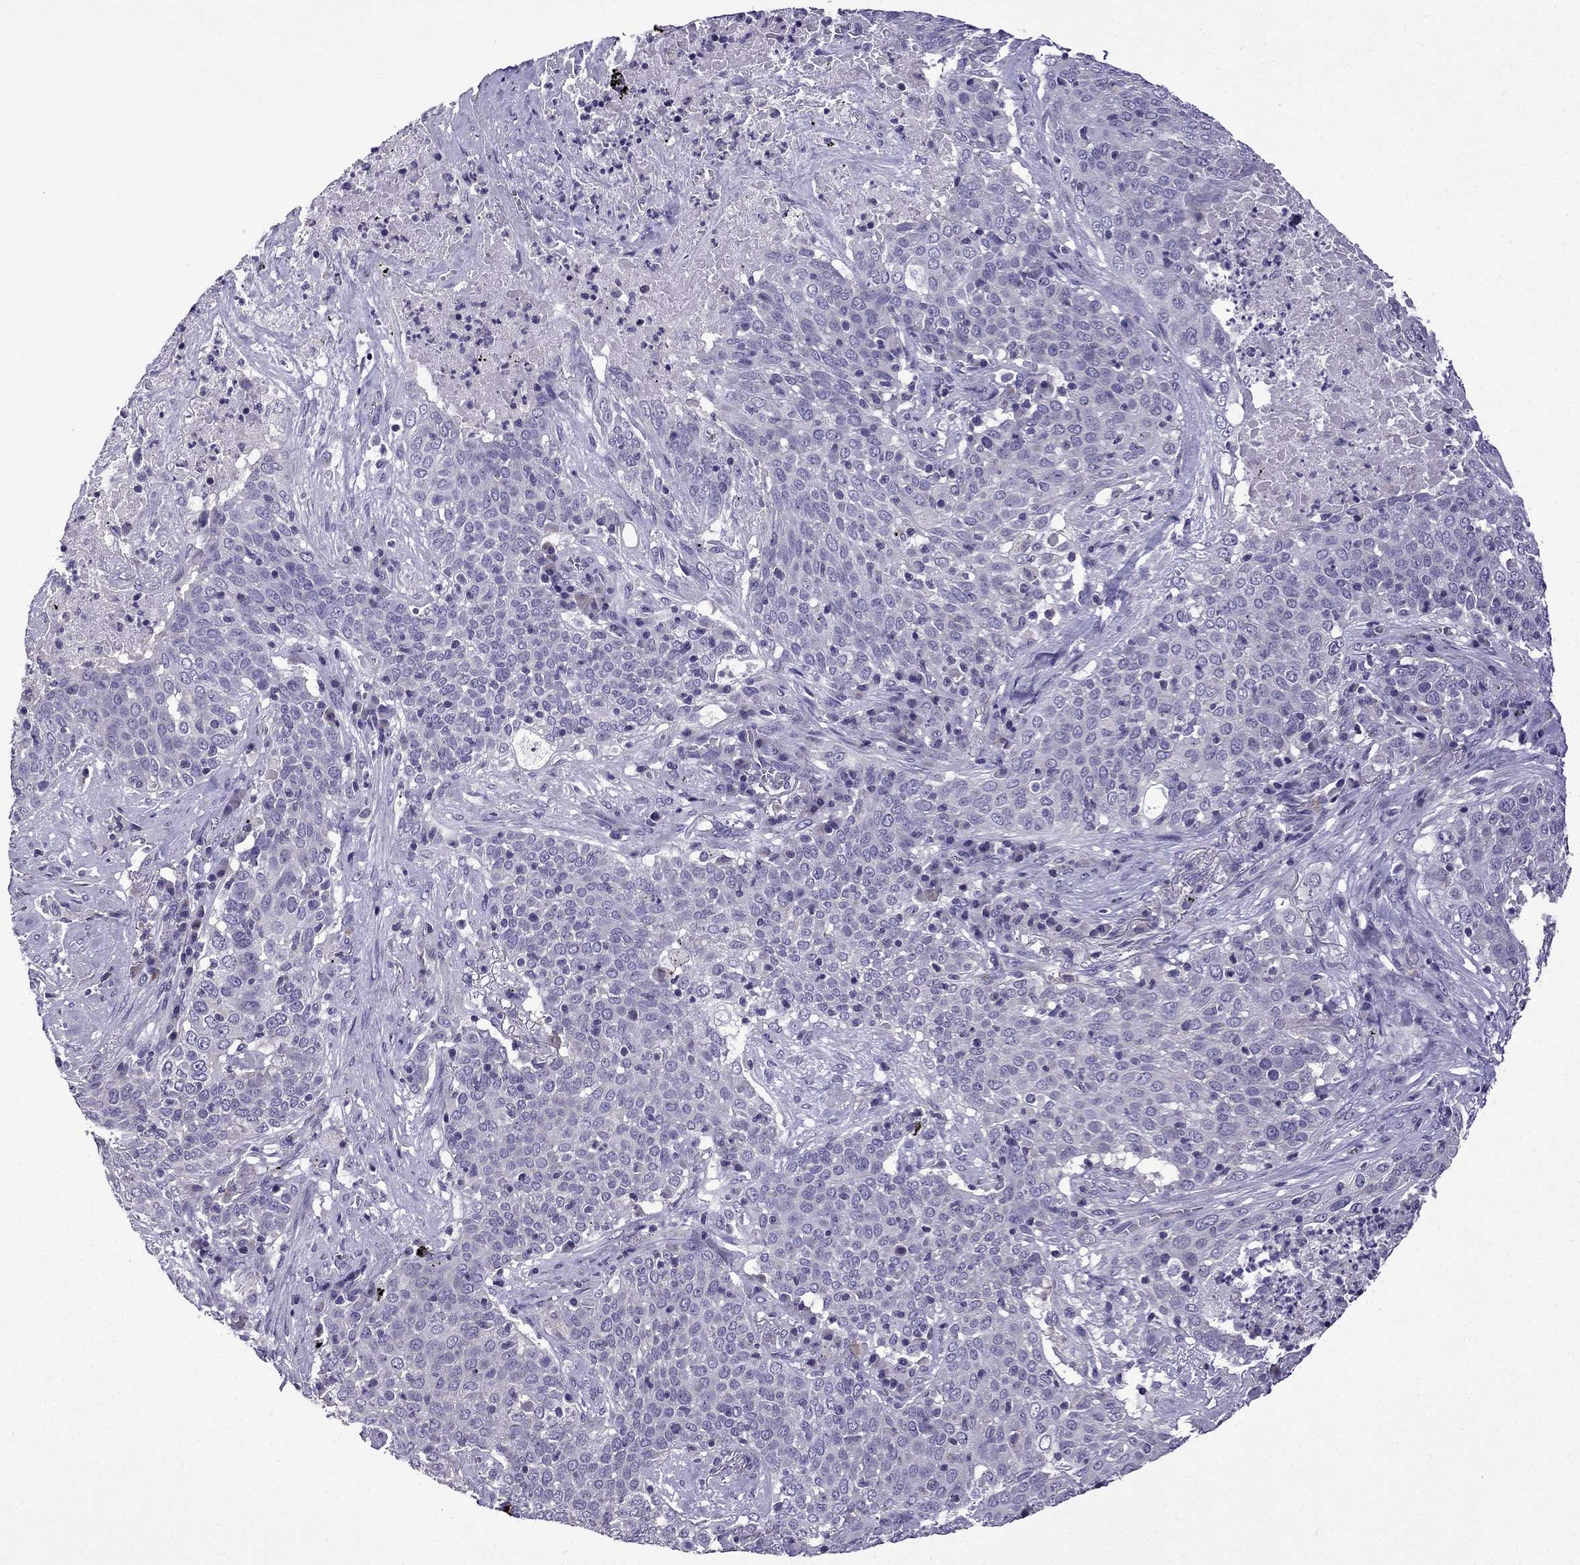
{"staining": {"intensity": "negative", "quantity": "none", "location": "none"}, "tissue": "lung cancer", "cell_type": "Tumor cells", "image_type": "cancer", "snomed": [{"axis": "morphology", "description": "Squamous cell carcinoma, NOS"}, {"axis": "topography", "description": "Lung"}], "caption": "High power microscopy histopathology image of an immunohistochemistry photomicrograph of lung cancer (squamous cell carcinoma), revealing no significant expression in tumor cells. Brightfield microscopy of immunohistochemistry (IHC) stained with DAB (brown) and hematoxylin (blue), captured at high magnification.", "gene": "TTN", "patient": {"sex": "male", "age": 82}}